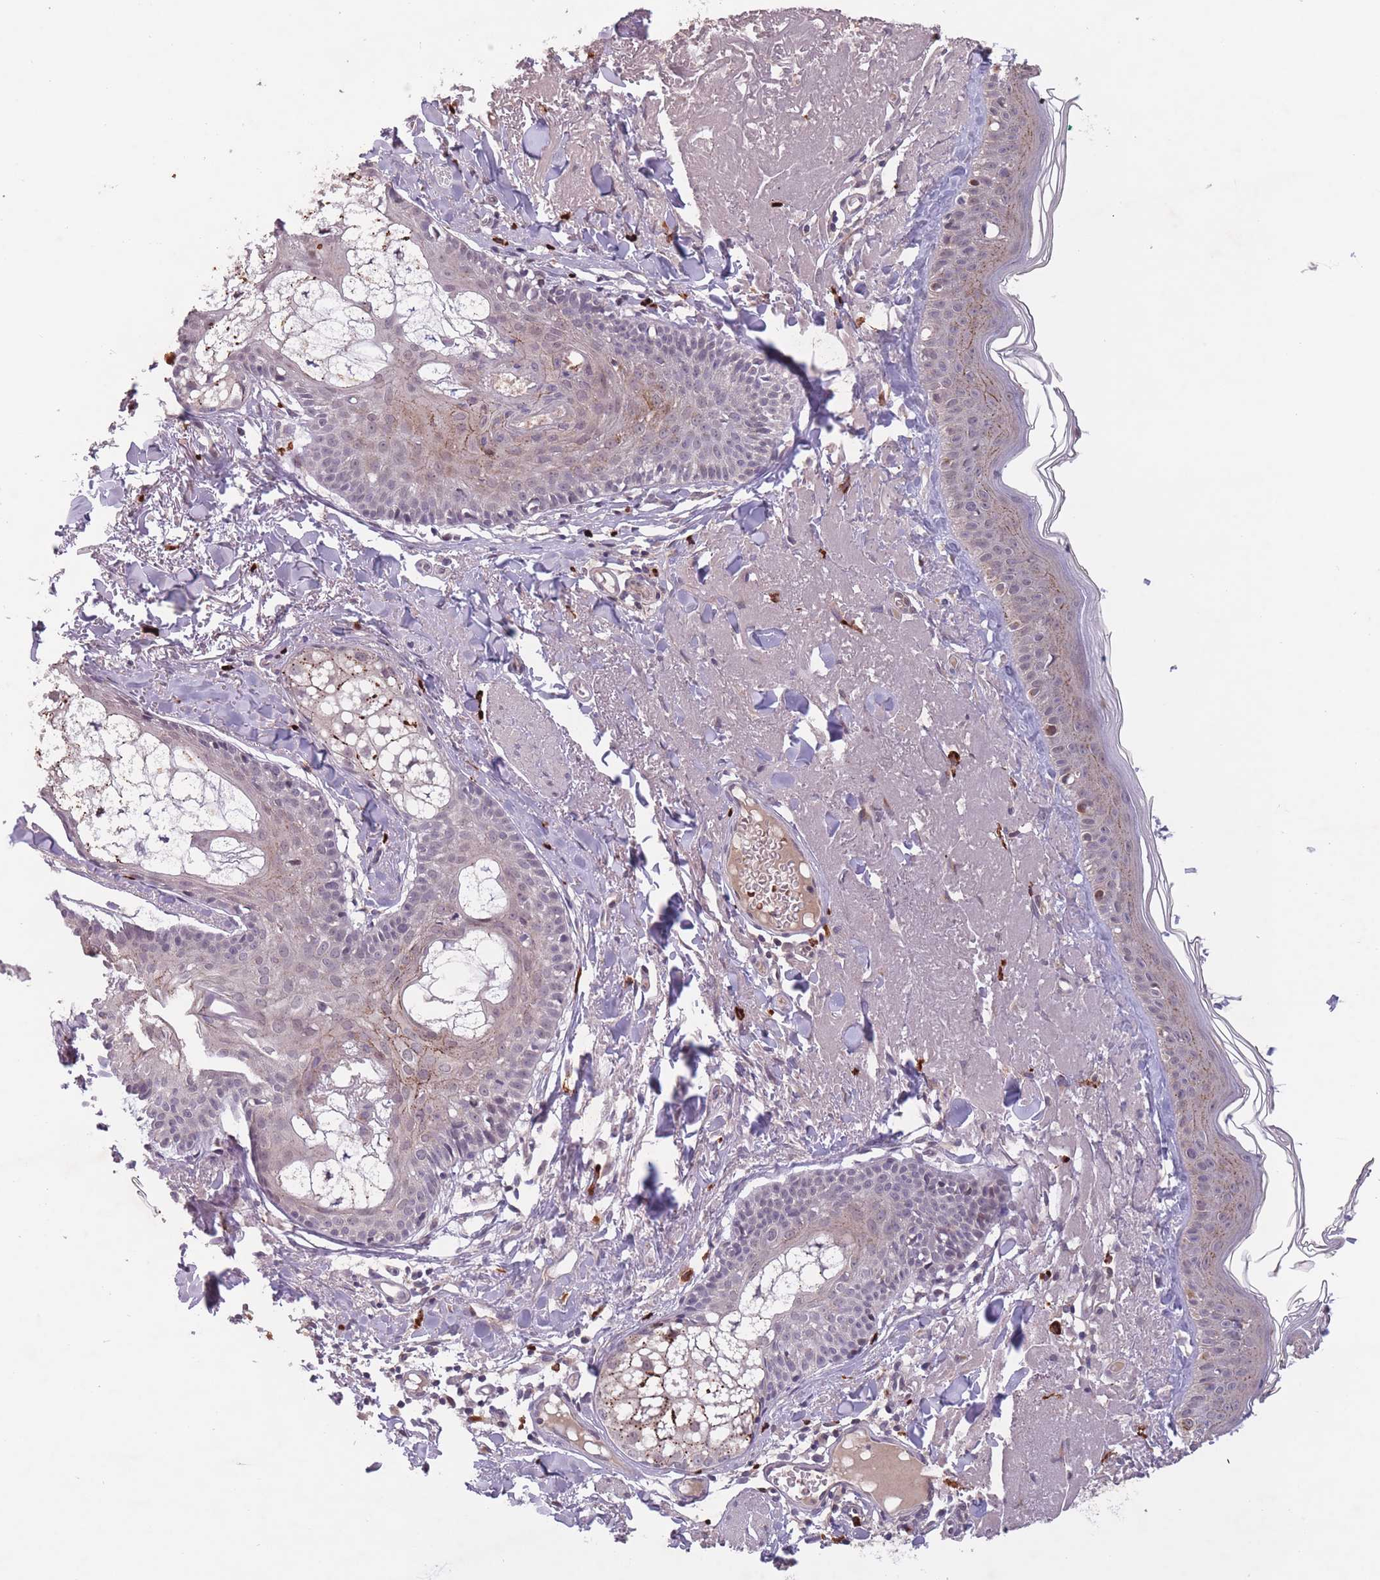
{"staining": {"intensity": "moderate", "quantity": ">75%", "location": "cytoplasmic/membranous"}, "tissue": "skin", "cell_type": "Fibroblasts", "image_type": "normal", "snomed": [{"axis": "morphology", "description": "Normal tissue, NOS"}, {"axis": "morphology", "description": "Malignant melanoma, NOS"}, {"axis": "topography", "description": "Skin"}], "caption": "Immunohistochemistry (DAB) staining of benign skin reveals moderate cytoplasmic/membranous protein positivity in approximately >75% of fibroblasts.", "gene": "SECTM1", "patient": {"sex": "male", "age": 80}}